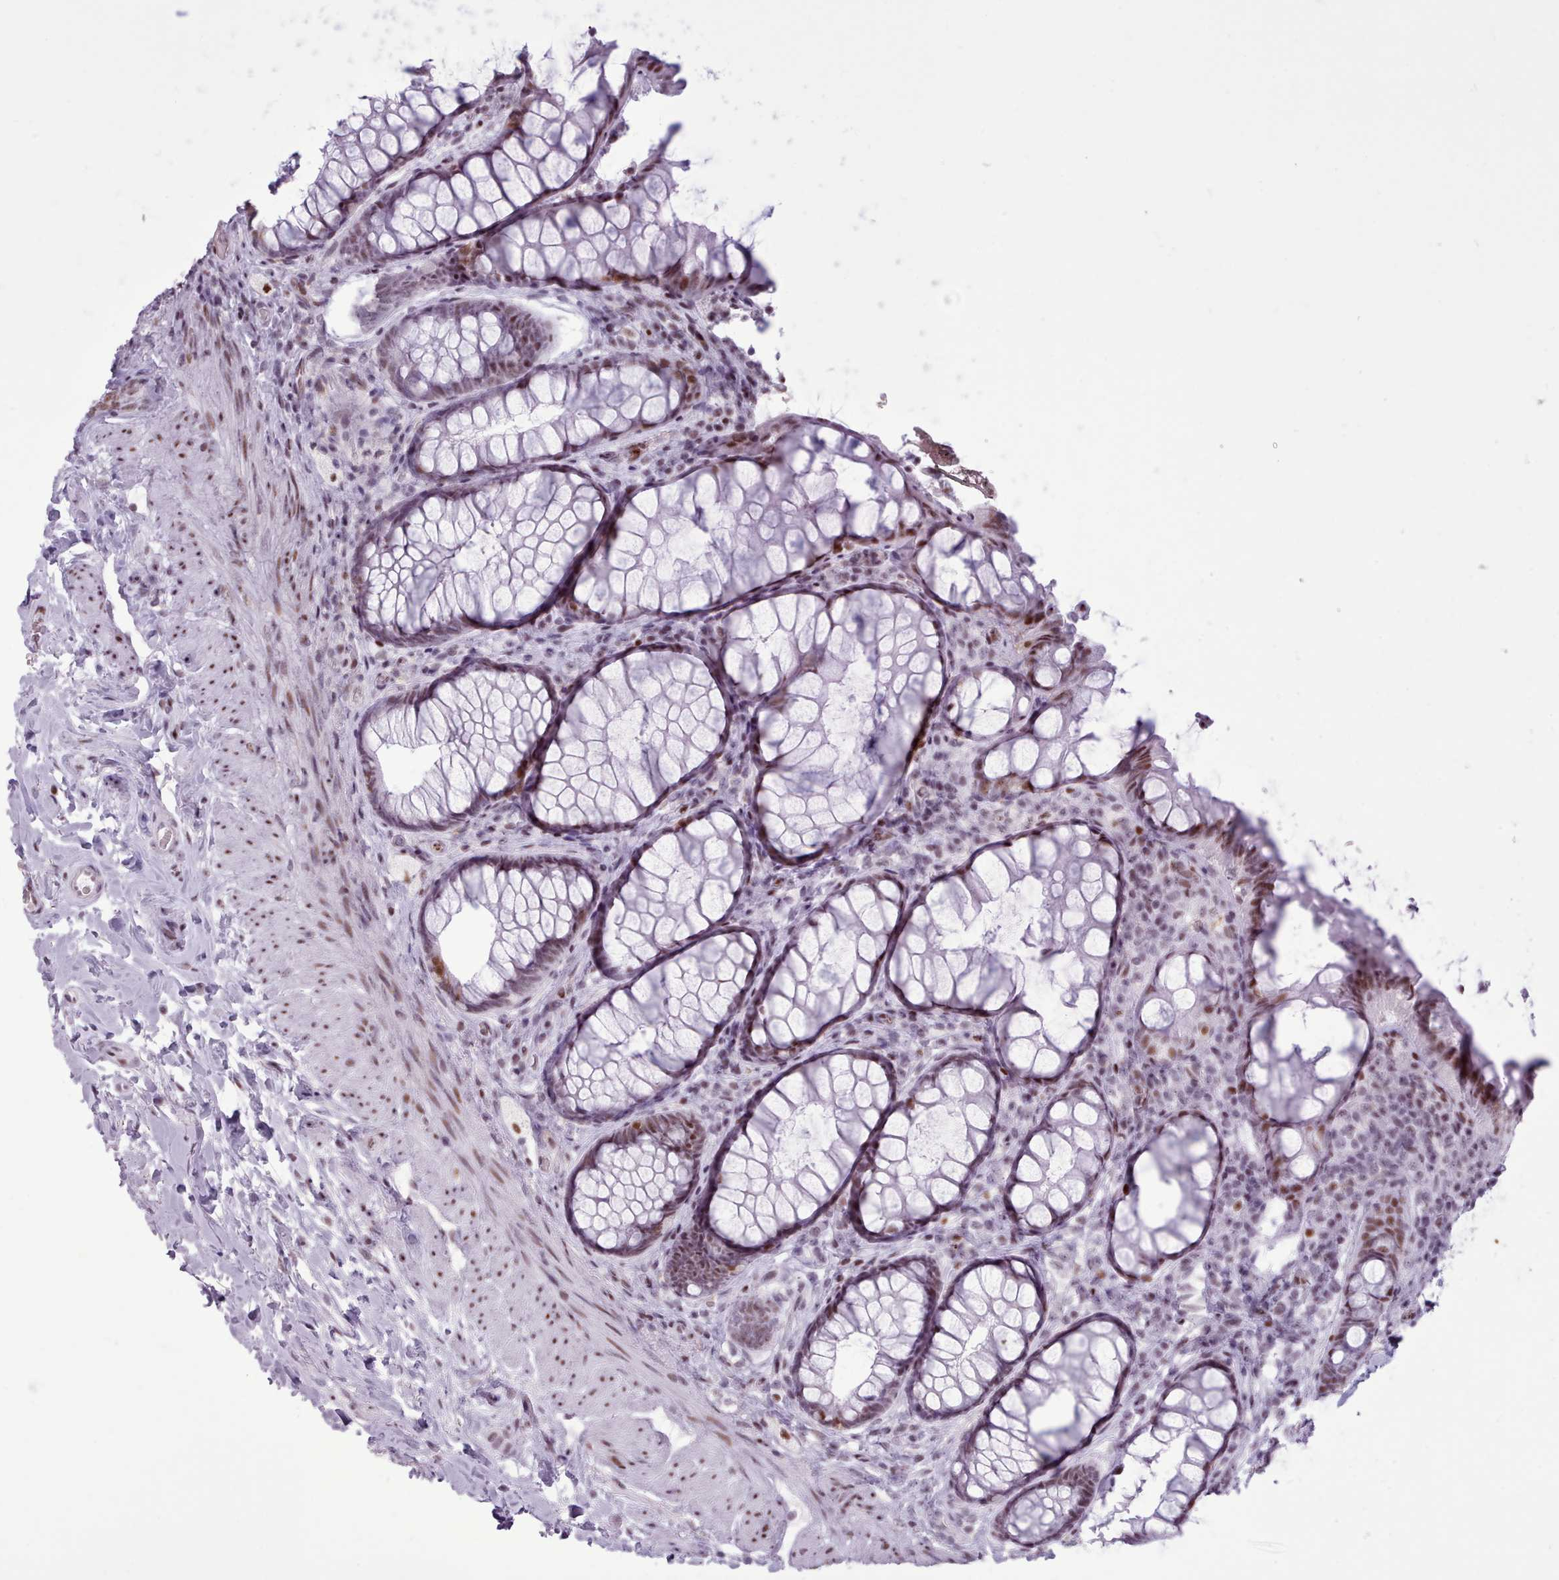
{"staining": {"intensity": "moderate", "quantity": "25%-75%", "location": "nuclear"}, "tissue": "rectum", "cell_type": "Glandular cells", "image_type": "normal", "snomed": [{"axis": "morphology", "description": "Normal tissue, NOS"}, {"axis": "topography", "description": "Rectum"}, {"axis": "topography", "description": "Peripheral nerve tissue"}], "caption": "Immunohistochemical staining of unremarkable human rectum shows medium levels of moderate nuclear positivity in about 25%-75% of glandular cells. (Brightfield microscopy of DAB IHC at high magnification).", "gene": "SRSF4", "patient": {"sex": "female", "age": 69}}